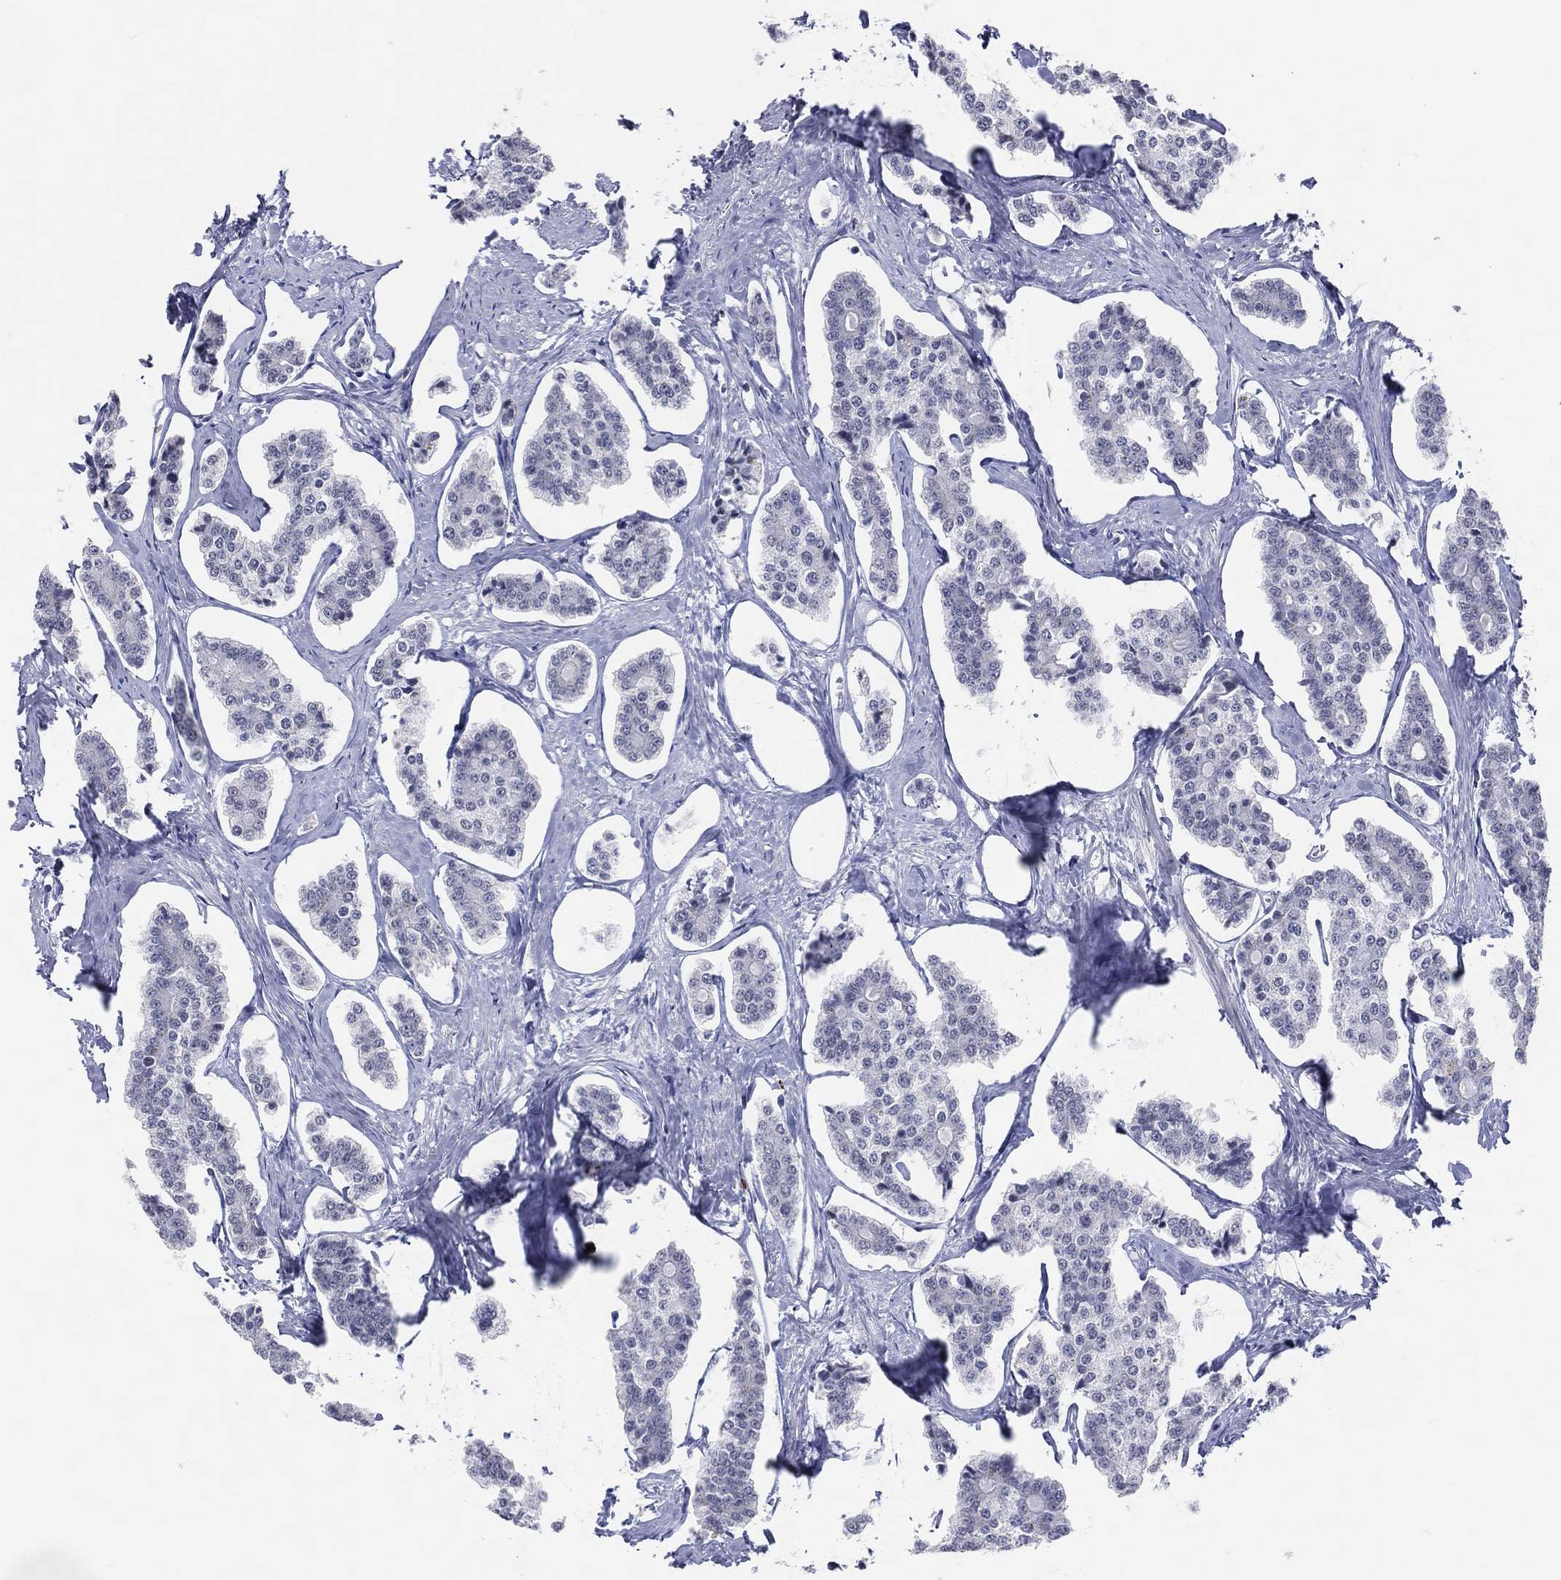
{"staining": {"intensity": "negative", "quantity": "none", "location": "none"}, "tissue": "carcinoid", "cell_type": "Tumor cells", "image_type": "cancer", "snomed": [{"axis": "morphology", "description": "Carcinoid, malignant, NOS"}, {"axis": "topography", "description": "Small intestine"}], "caption": "This is an immunohistochemistry image of carcinoid (malignant). There is no staining in tumor cells.", "gene": "CFAP58", "patient": {"sex": "female", "age": 65}}